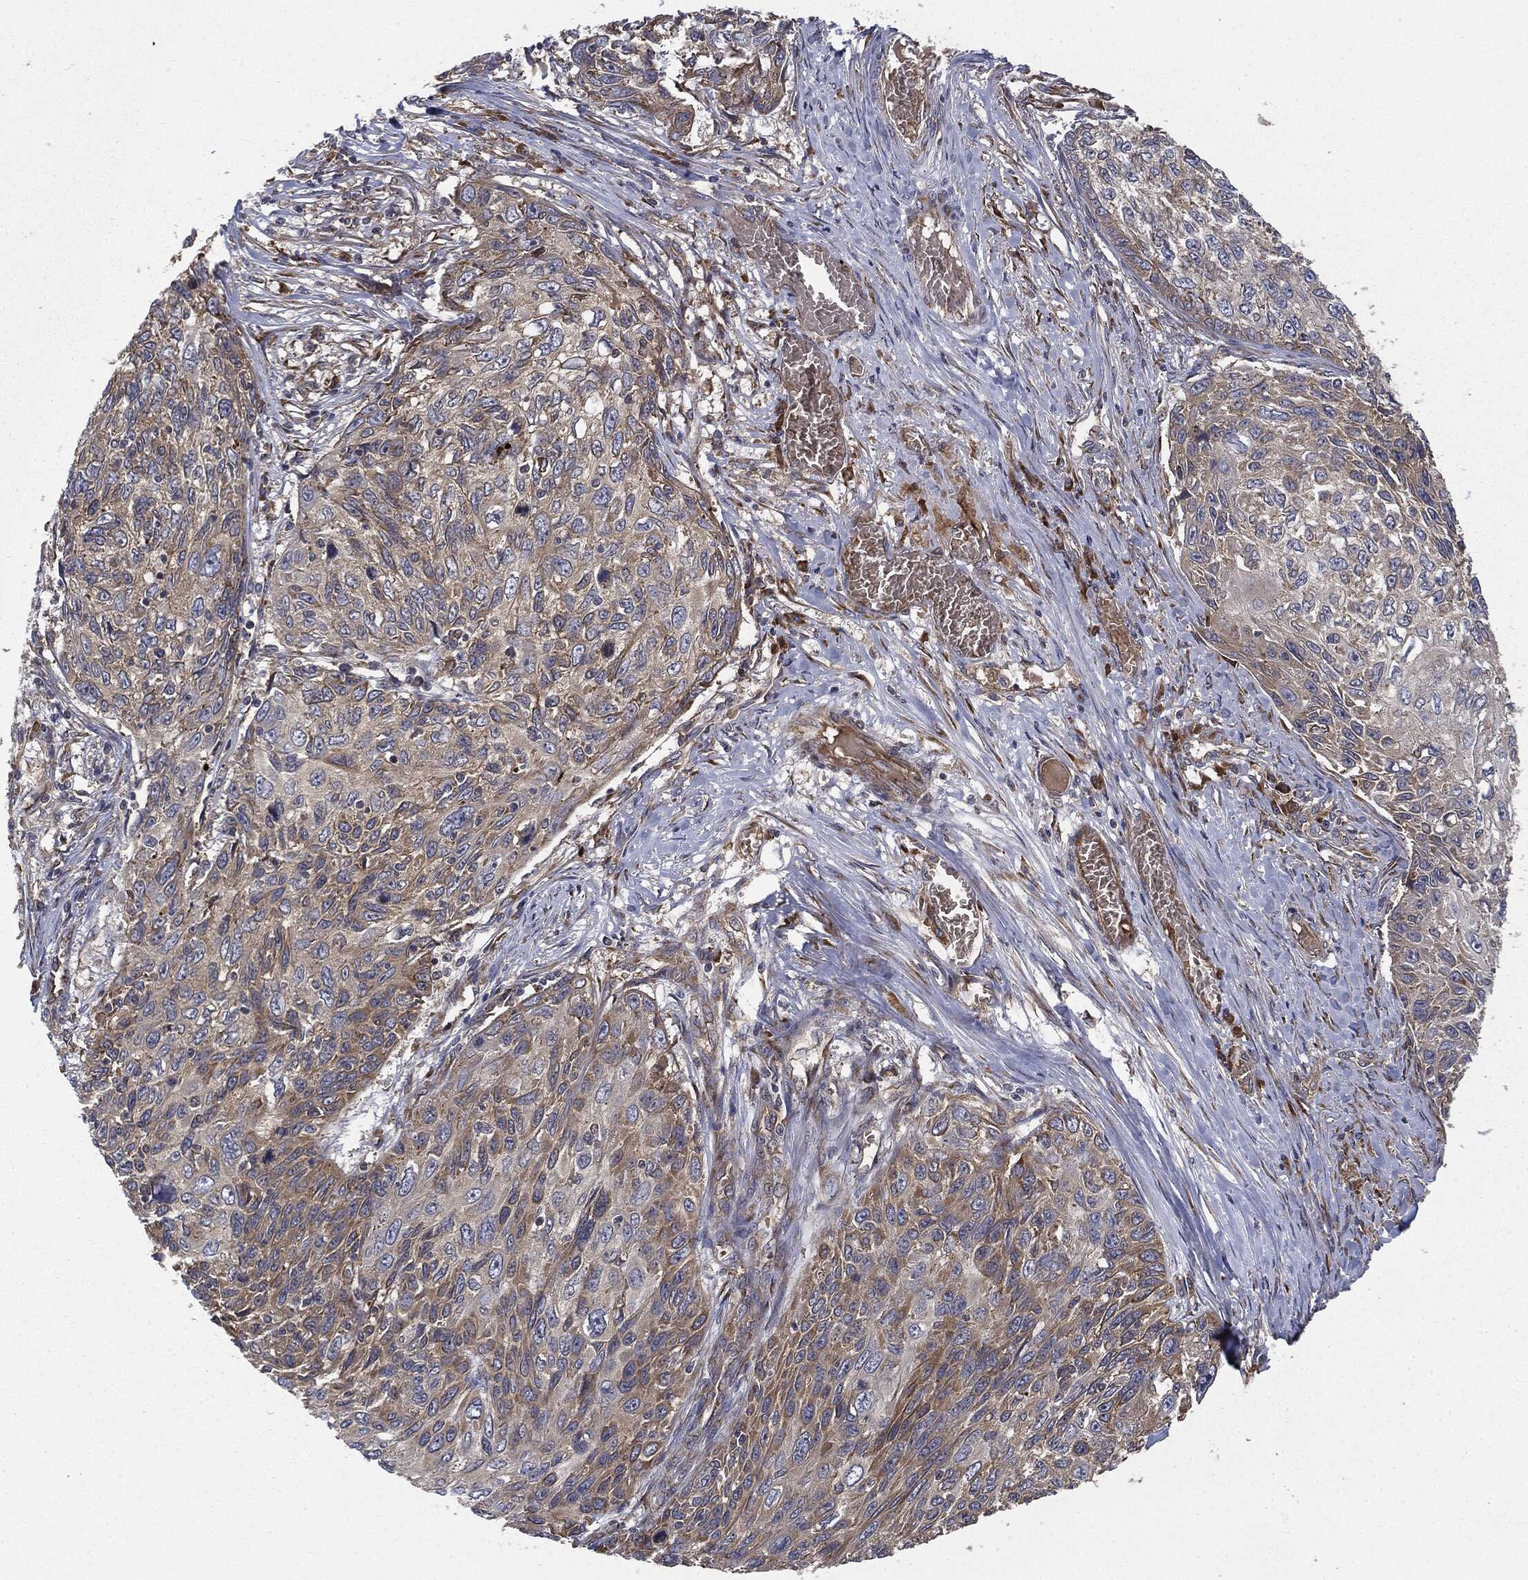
{"staining": {"intensity": "moderate", "quantity": "<25%", "location": "cytoplasmic/membranous"}, "tissue": "skin cancer", "cell_type": "Tumor cells", "image_type": "cancer", "snomed": [{"axis": "morphology", "description": "Squamous cell carcinoma, NOS"}, {"axis": "topography", "description": "Skin"}], "caption": "Human squamous cell carcinoma (skin) stained with a brown dye reveals moderate cytoplasmic/membranous positive expression in about <25% of tumor cells.", "gene": "EIF2AK2", "patient": {"sex": "male", "age": 92}}